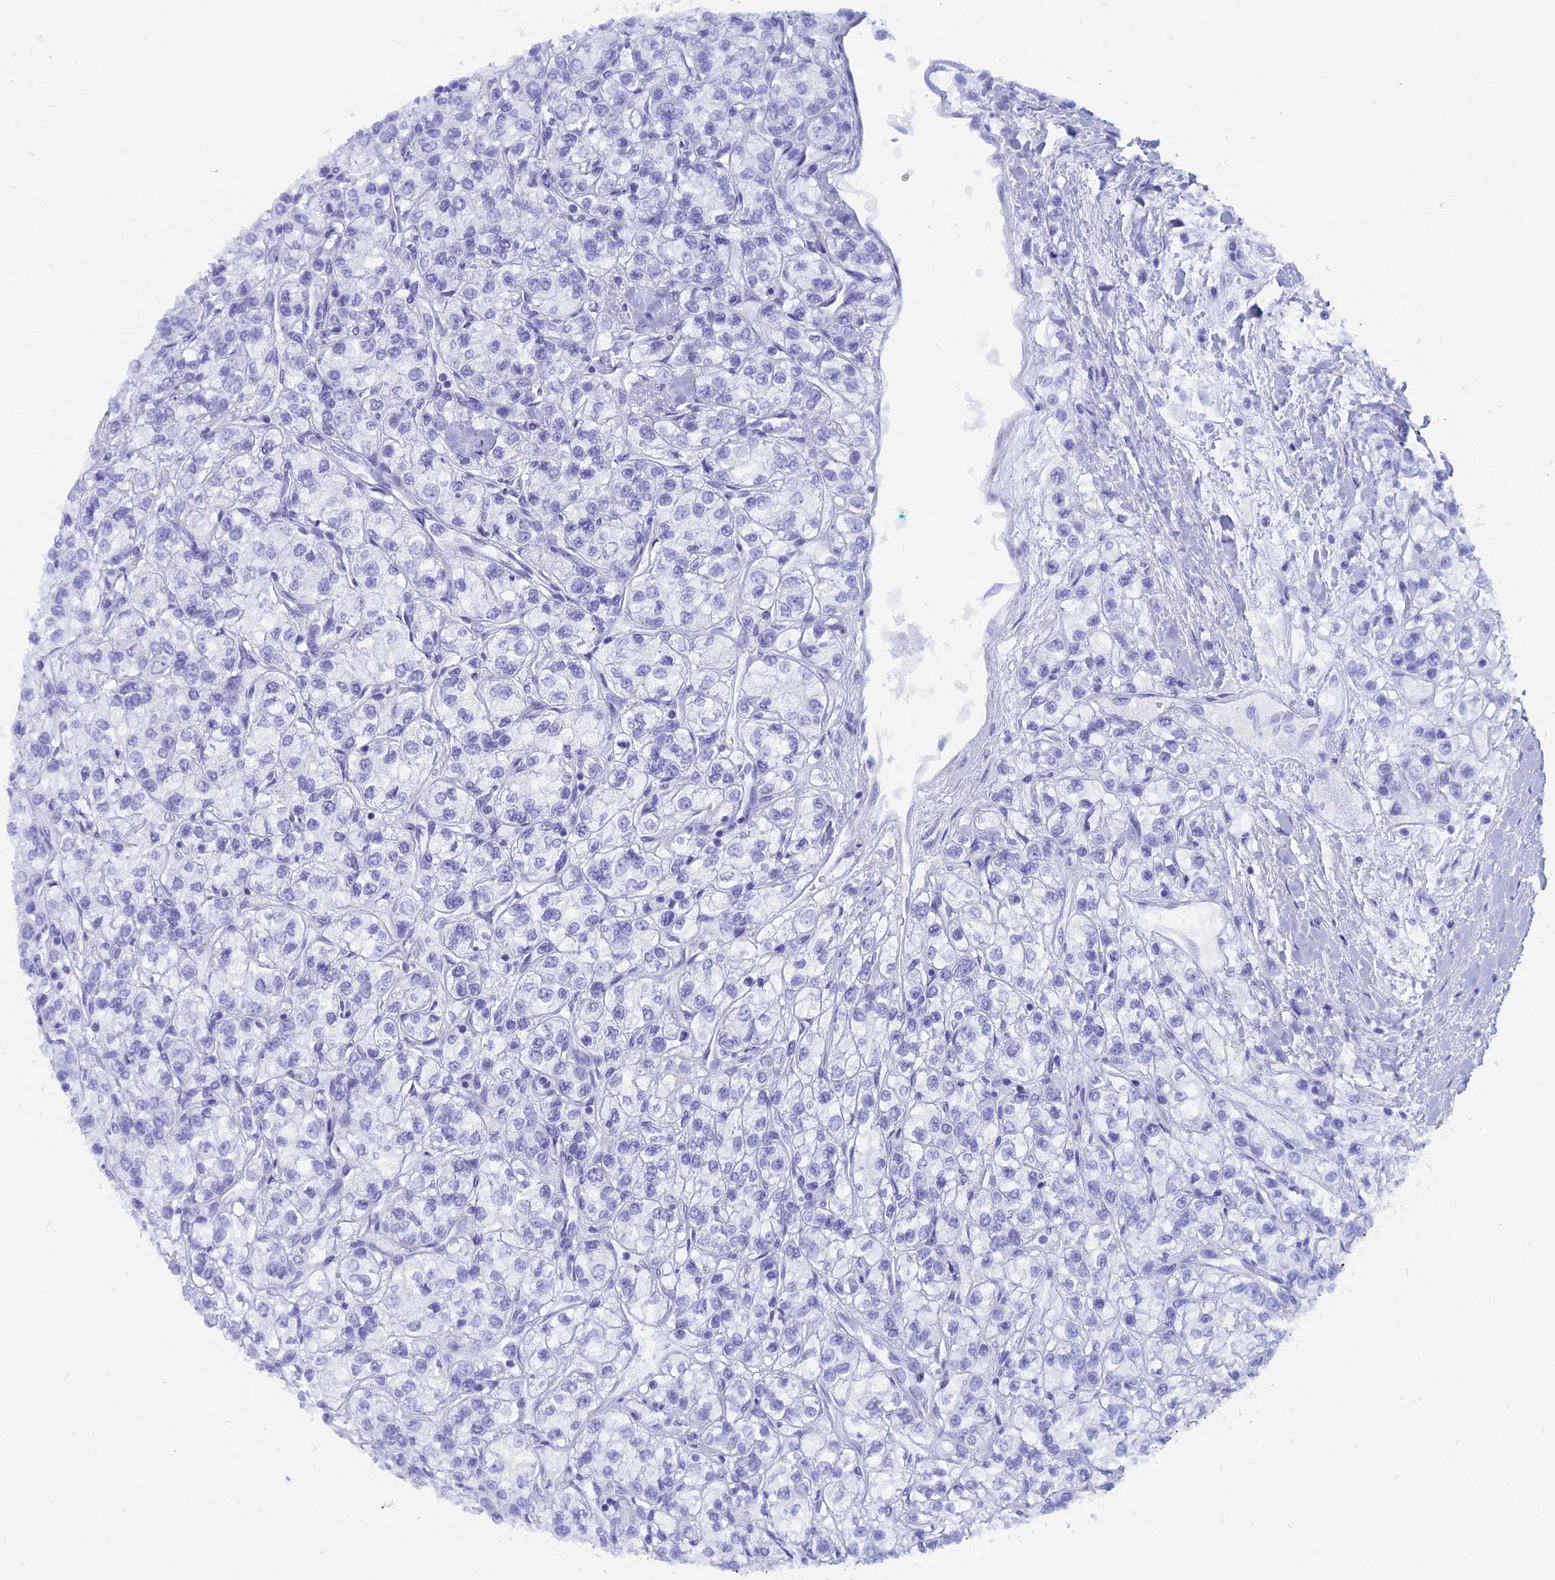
{"staining": {"intensity": "negative", "quantity": "none", "location": "none"}, "tissue": "renal cancer", "cell_type": "Tumor cells", "image_type": "cancer", "snomed": [{"axis": "morphology", "description": "Adenocarcinoma, NOS"}, {"axis": "topography", "description": "Kidney"}], "caption": "The histopathology image exhibits no staining of tumor cells in adenocarcinoma (renal).", "gene": "CAPS", "patient": {"sex": "male", "age": 80}}